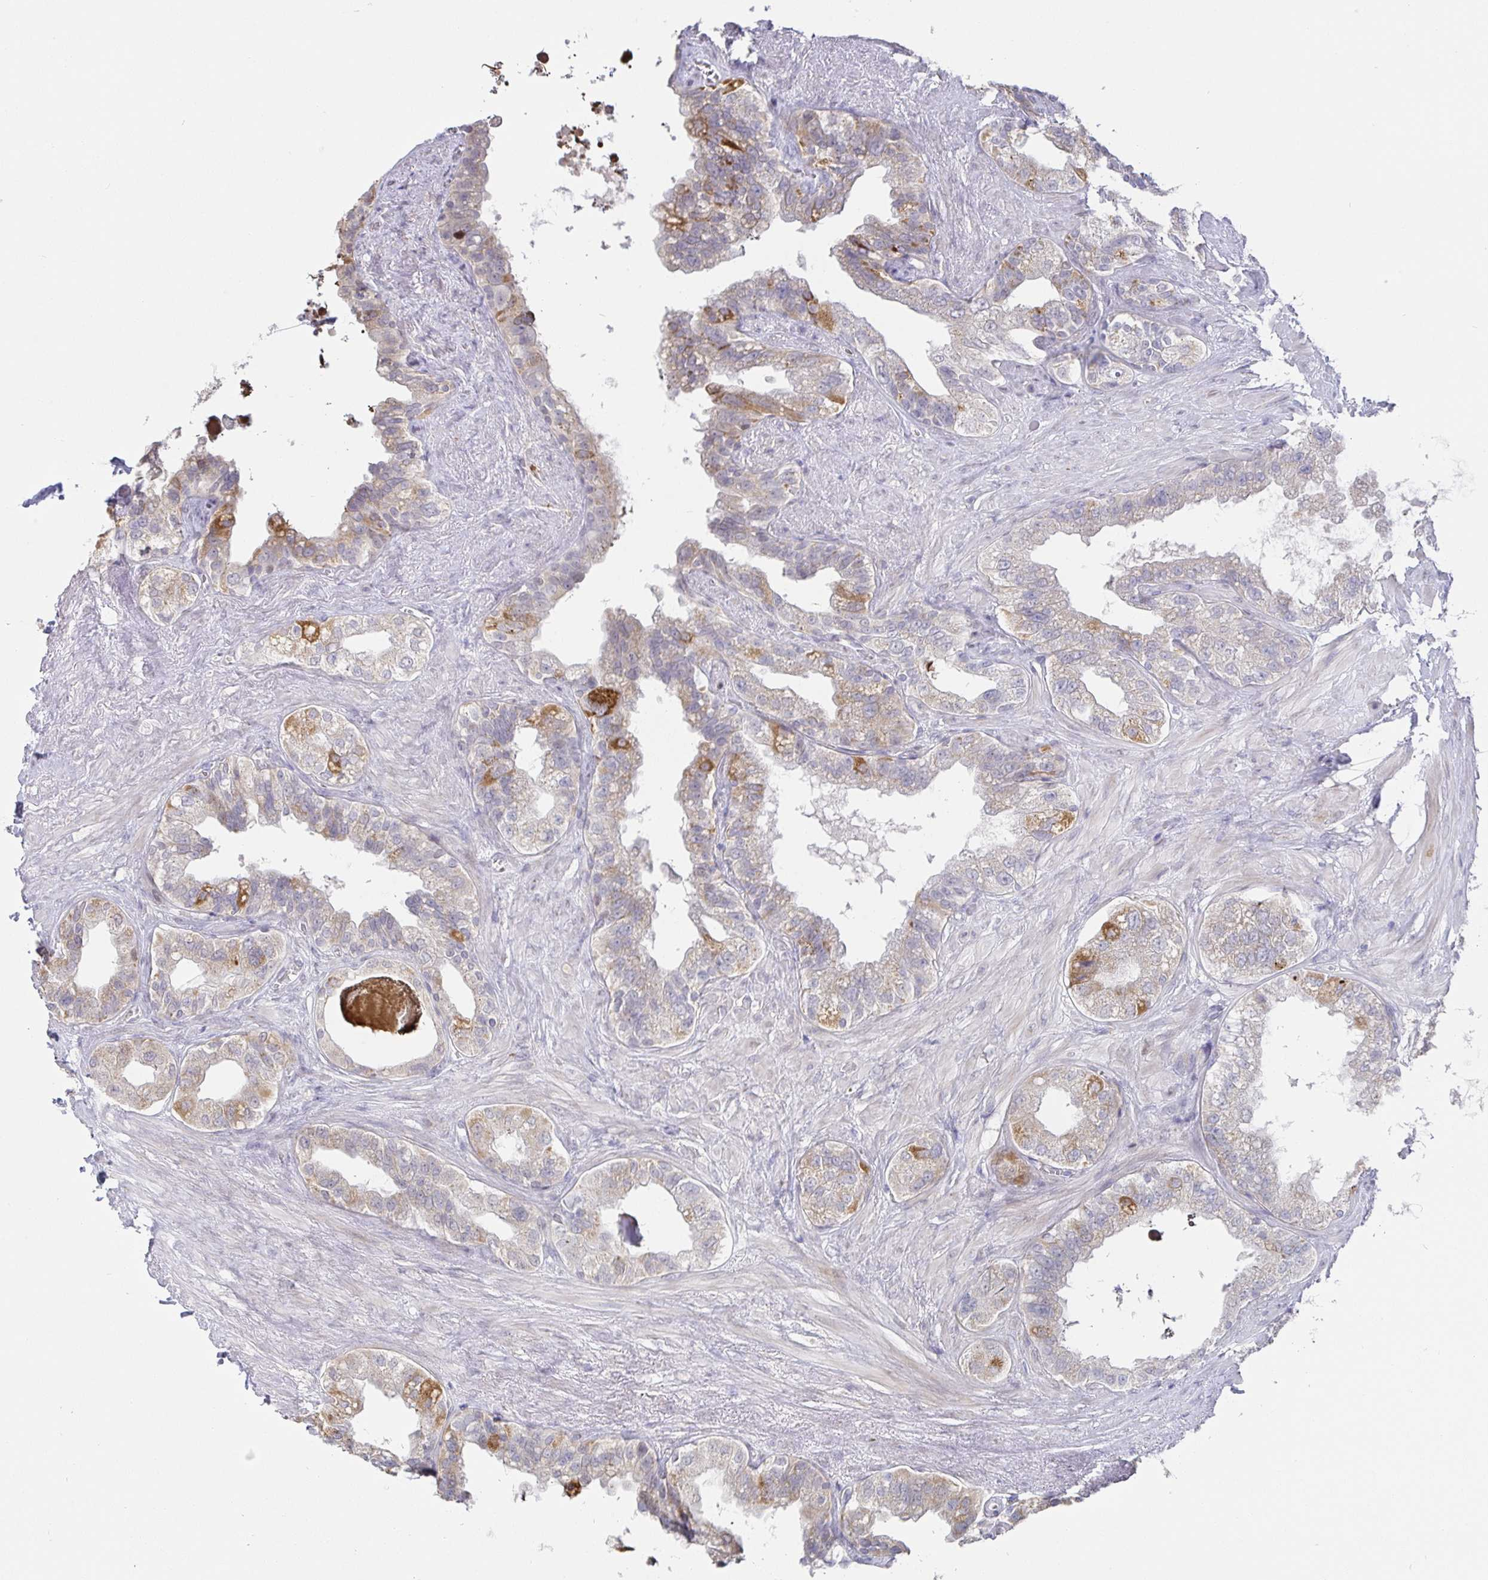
{"staining": {"intensity": "moderate", "quantity": "<25%", "location": "cytoplasmic/membranous"}, "tissue": "seminal vesicle", "cell_type": "Glandular cells", "image_type": "normal", "snomed": [{"axis": "morphology", "description": "Normal tissue, NOS"}, {"axis": "topography", "description": "Seminal veicle"}, {"axis": "topography", "description": "Peripheral nerve tissue"}], "caption": "Immunohistochemical staining of benign seminal vesicle shows <25% levels of moderate cytoplasmic/membranous protein staining in approximately <25% of glandular cells.", "gene": "CIT", "patient": {"sex": "male", "age": 76}}